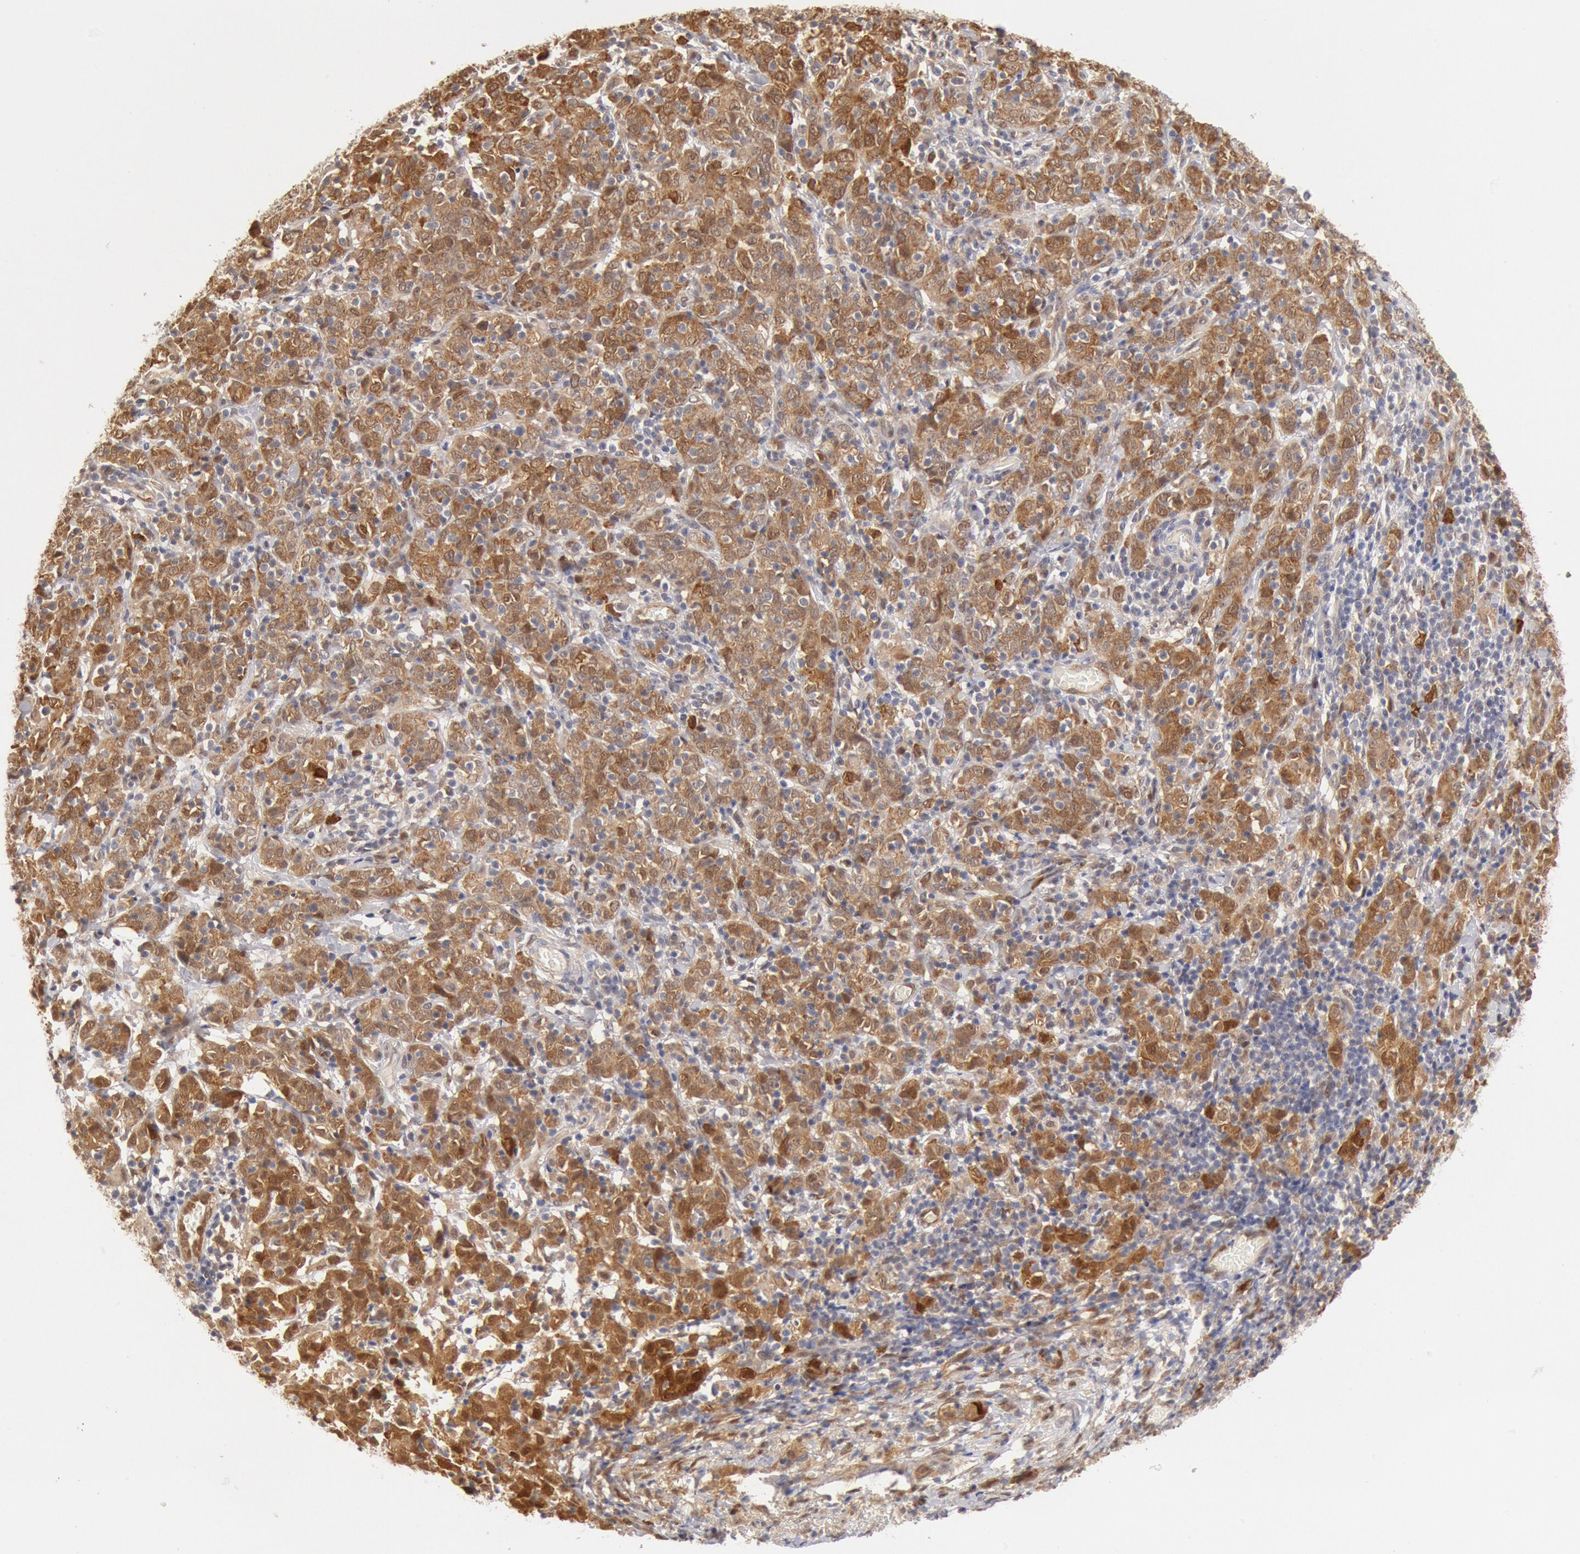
{"staining": {"intensity": "moderate", "quantity": ">75%", "location": "cytoplasmic/membranous"}, "tissue": "cervical cancer", "cell_type": "Tumor cells", "image_type": "cancer", "snomed": [{"axis": "morphology", "description": "Normal tissue, NOS"}, {"axis": "morphology", "description": "Squamous cell carcinoma, NOS"}, {"axis": "topography", "description": "Cervix"}], "caption": "Squamous cell carcinoma (cervical) stained for a protein (brown) shows moderate cytoplasmic/membranous positive positivity in about >75% of tumor cells.", "gene": "DNAJA1", "patient": {"sex": "female", "age": 67}}